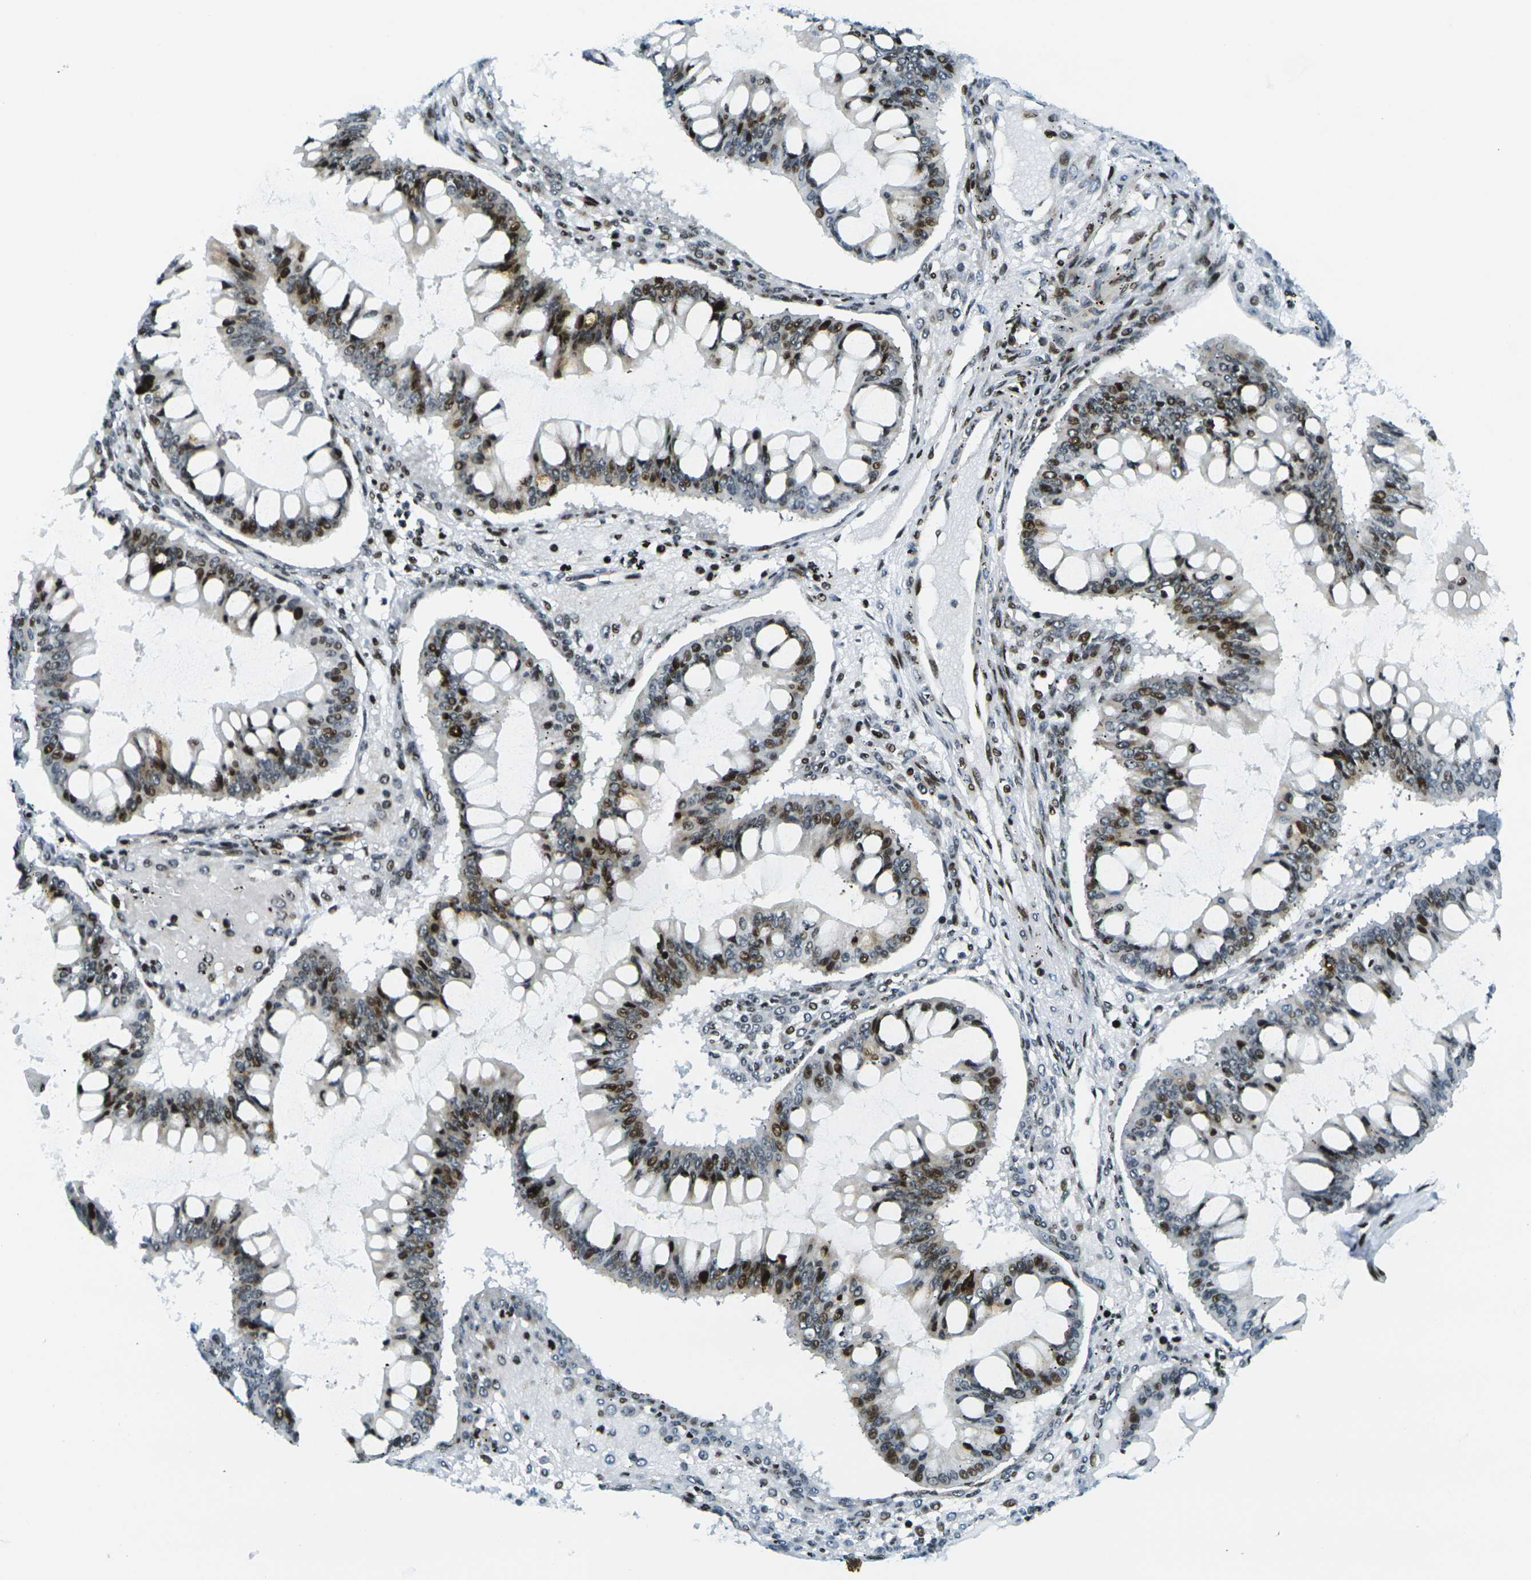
{"staining": {"intensity": "moderate", "quantity": "25%-75%", "location": "nuclear"}, "tissue": "ovarian cancer", "cell_type": "Tumor cells", "image_type": "cancer", "snomed": [{"axis": "morphology", "description": "Cystadenocarcinoma, mucinous, NOS"}, {"axis": "topography", "description": "Ovary"}], "caption": "Immunohistochemical staining of ovarian cancer (mucinous cystadenocarcinoma) displays medium levels of moderate nuclear protein staining in about 25%-75% of tumor cells.", "gene": "H3-3A", "patient": {"sex": "female", "age": 73}}